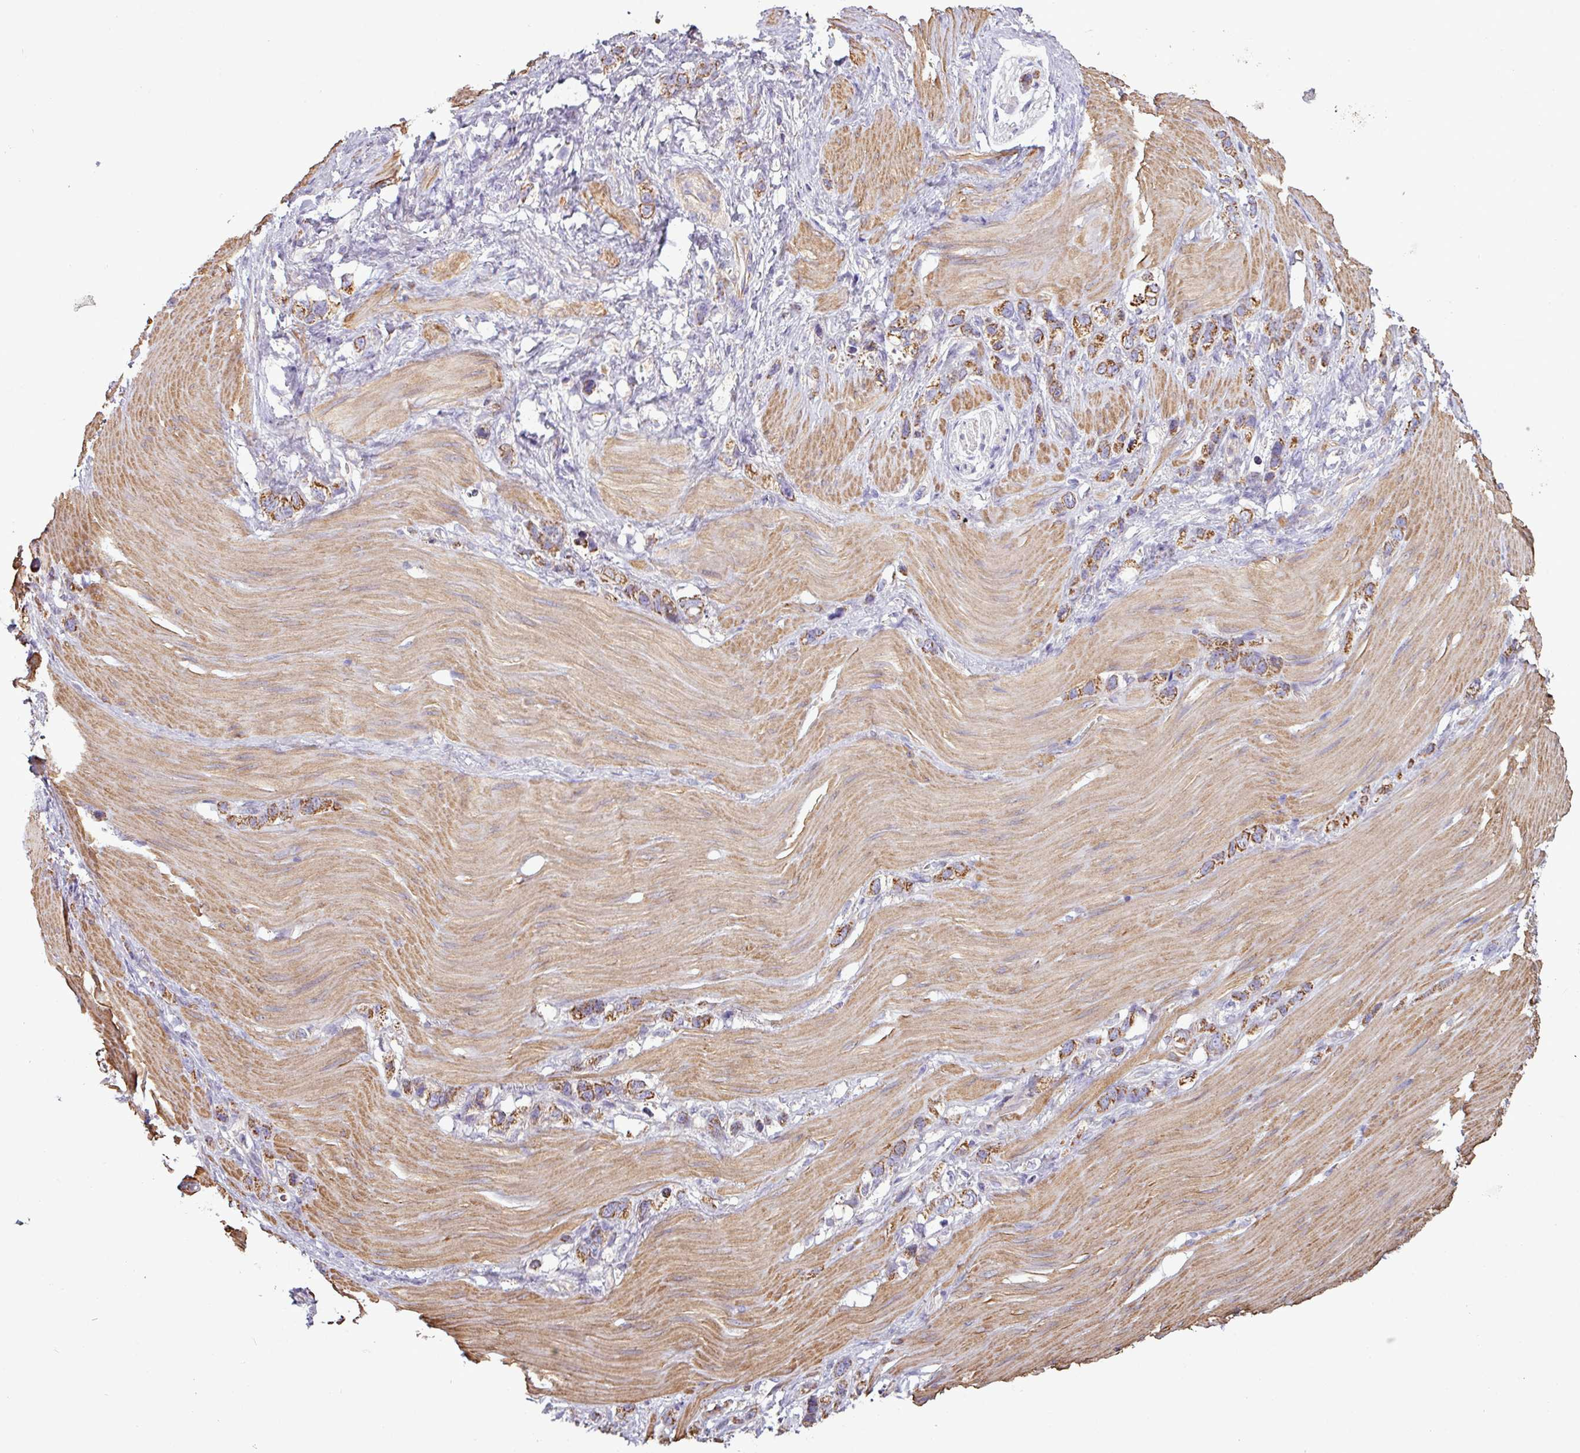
{"staining": {"intensity": "moderate", "quantity": ">75%", "location": "cytoplasmic/membranous"}, "tissue": "stomach cancer", "cell_type": "Tumor cells", "image_type": "cancer", "snomed": [{"axis": "morphology", "description": "Adenocarcinoma, NOS"}, {"axis": "topography", "description": "Stomach"}], "caption": "Stomach cancer (adenocarcinoma) stained with a brown dye shows moderate cytoplasmic/membranous positive expression in about >75% of tumor cells.", "gene": "BTN2A2", "patient": {"sex": "female", "age": 65}}